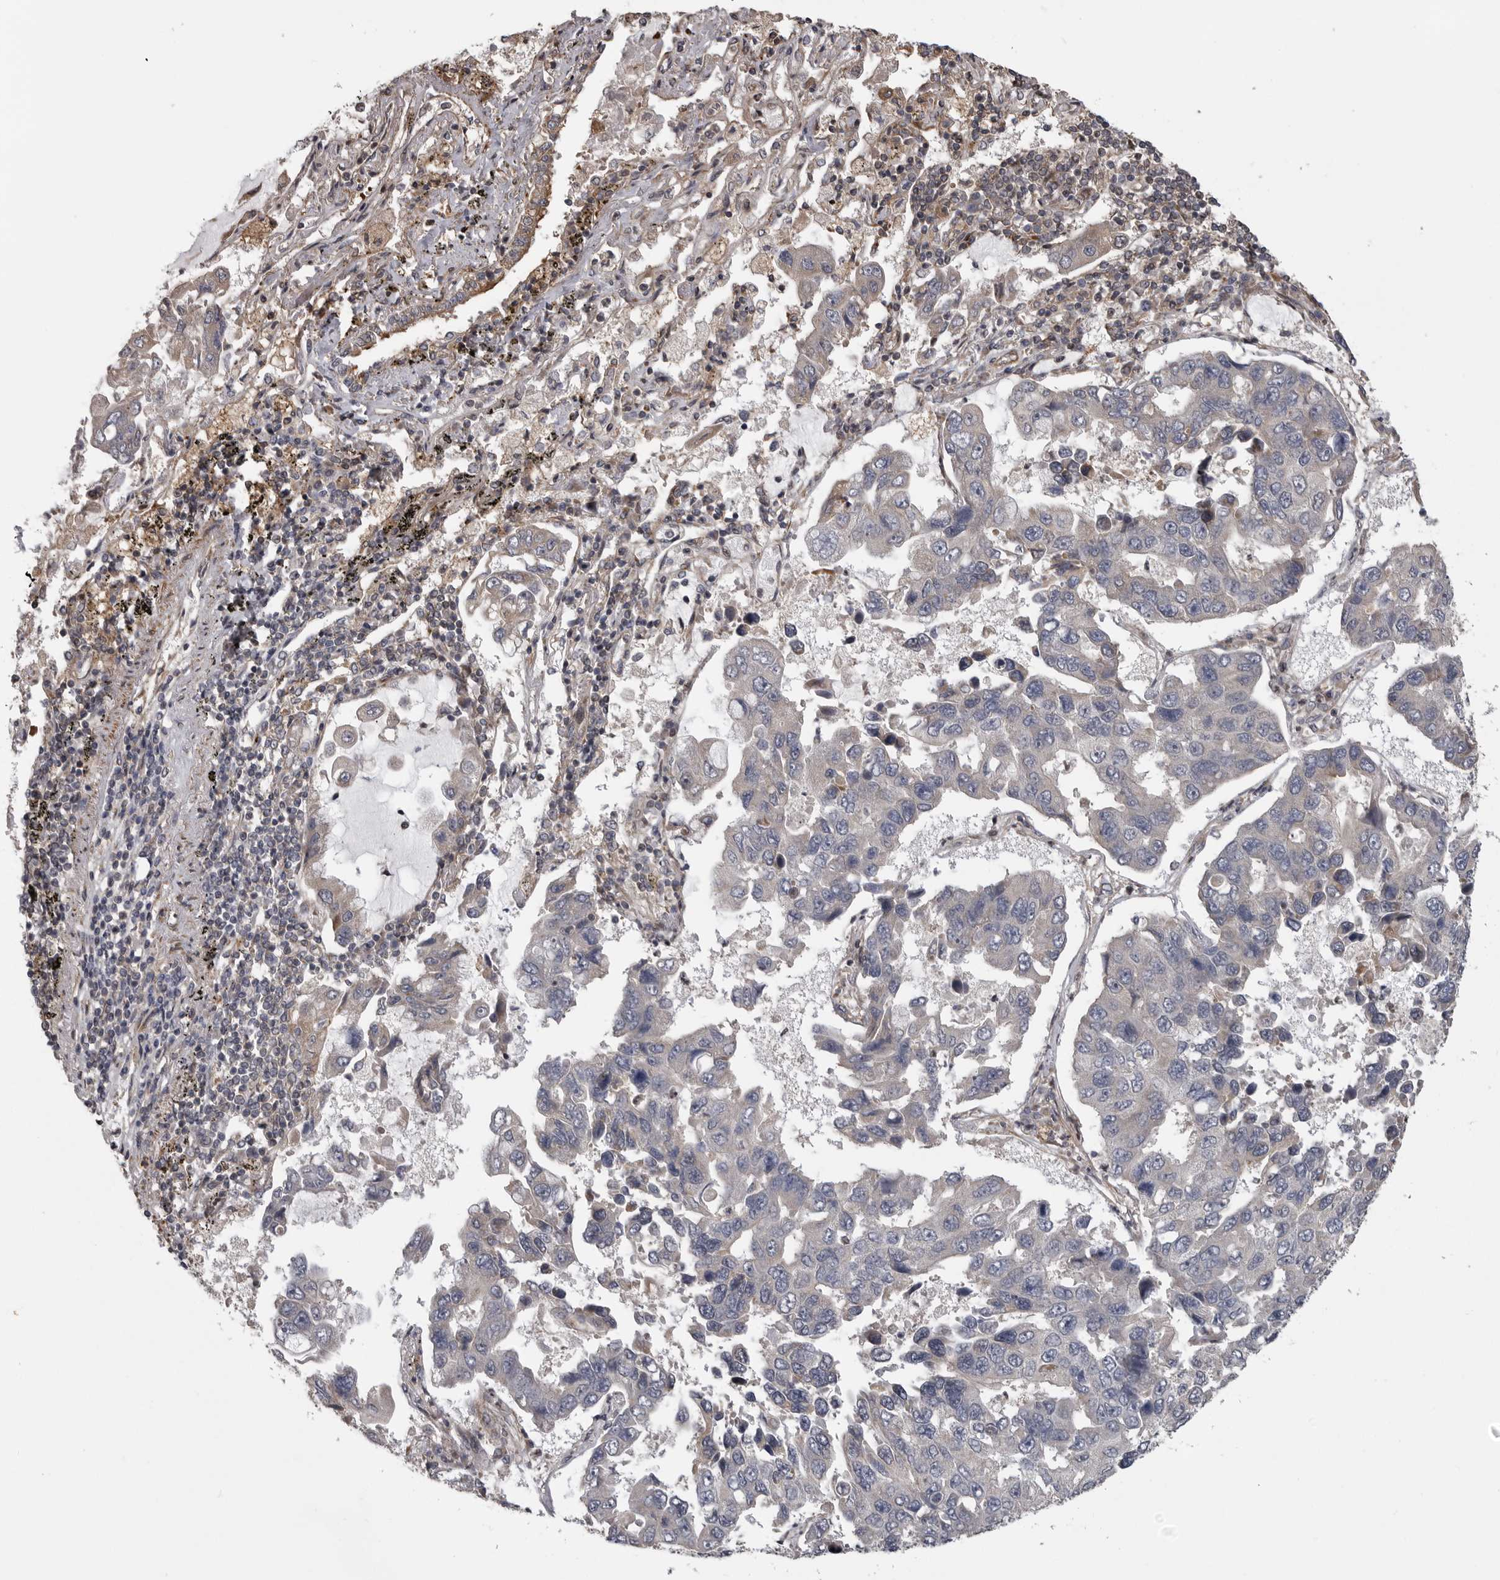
{"staining": {"intensity": "negative", "quantity": "none", "location": "none"}, "tissue": "lung cancer", "cell_type": "Tumor cells", "image_type": "cancer", "snomed": [{"axis": "morphology", "description": "Adenocarcinoma, NOS"}, {"axis": "topography", "description": "Lung"}], "caption": "Immunohistochemistry (IHC) histopathology image of human lung adenocarcinoma stained for a protein (brown), which displays no staining in tumor cells.", "gene": "ZNRF1", "patient": {"sex": "male", "age": 64}}